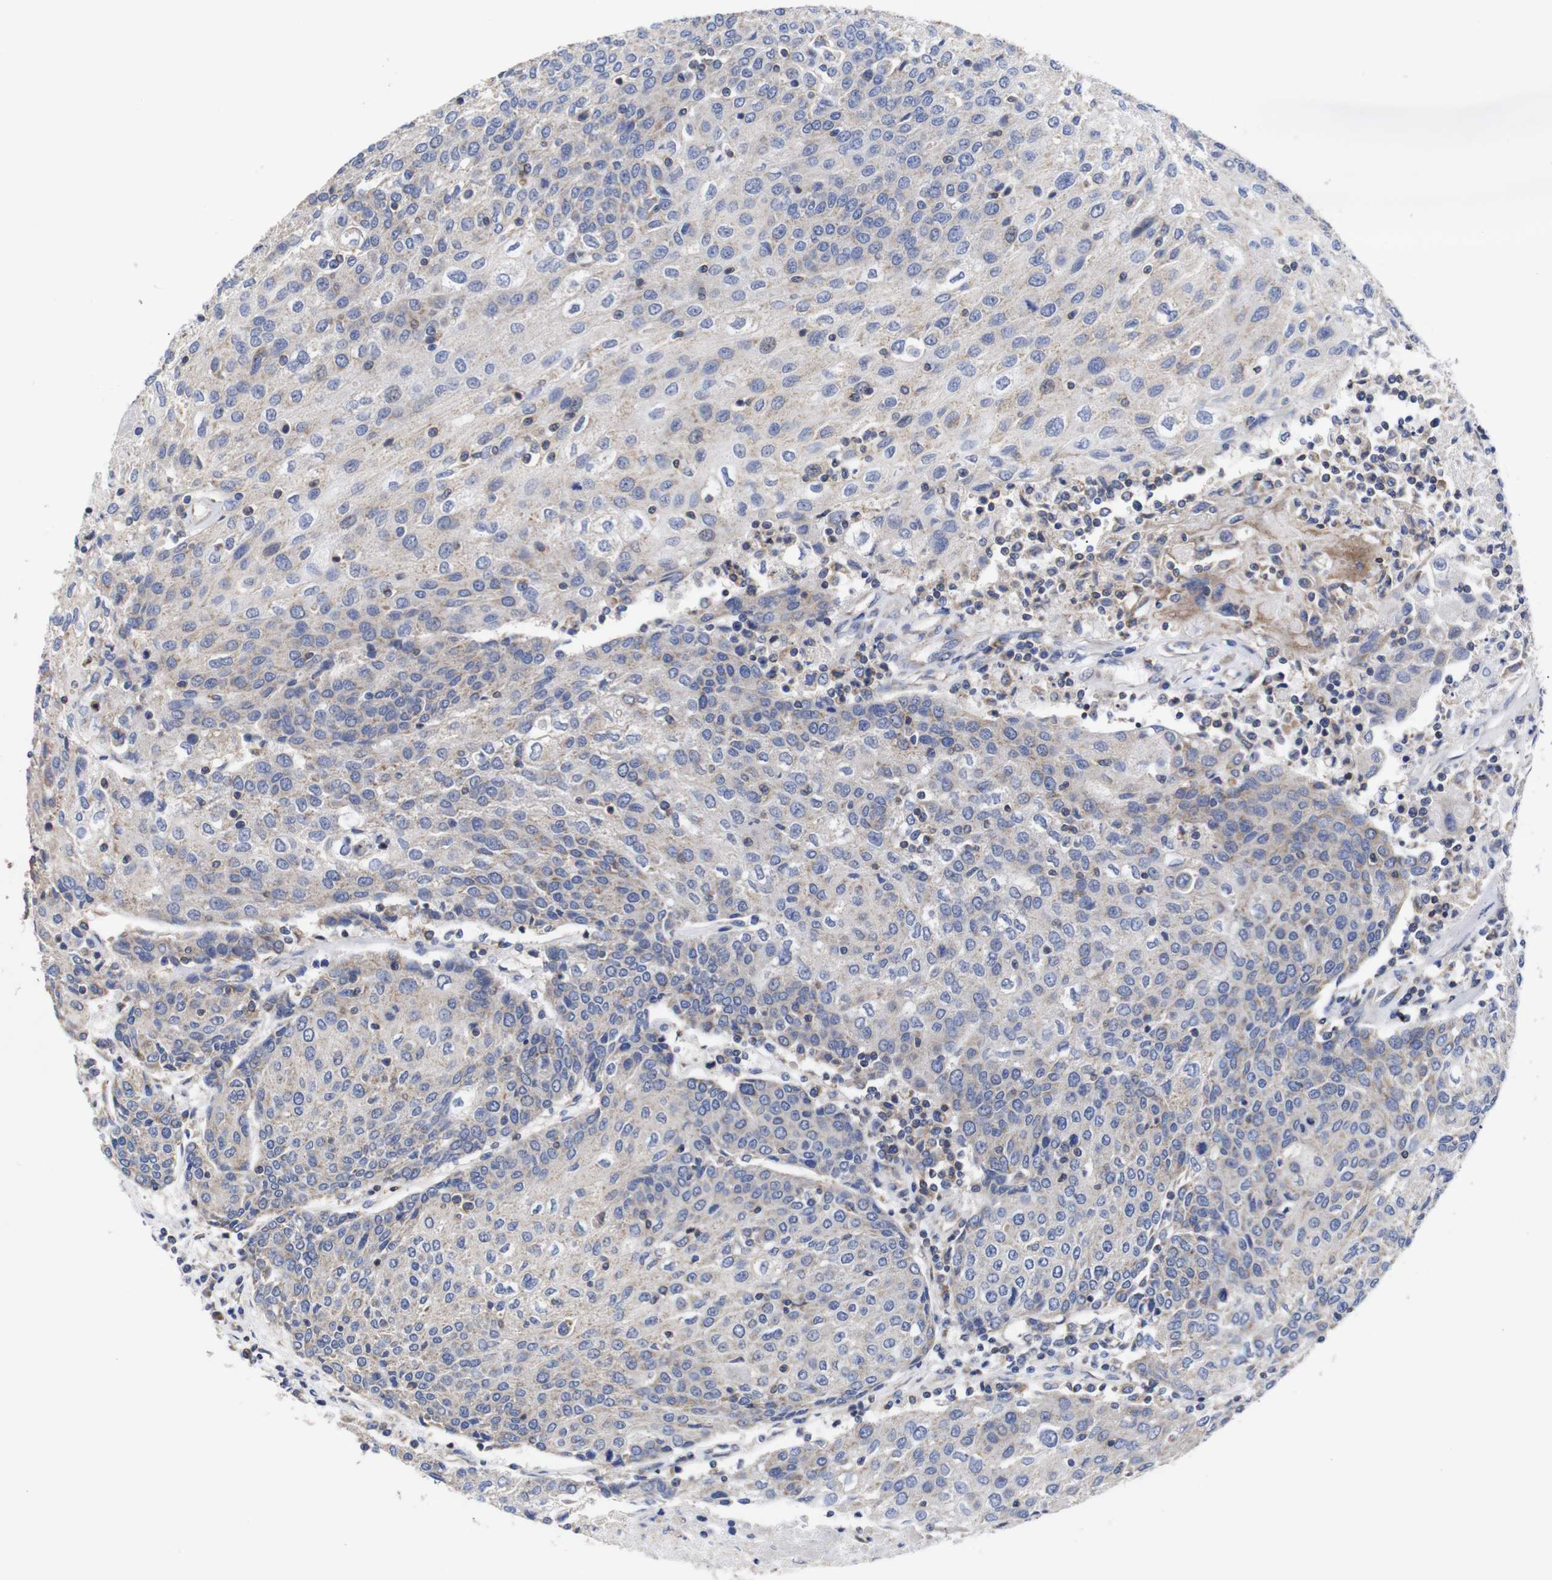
{"staining": {"intensity": "negative", "quantity": "none", "location": "none"}, "tissue": "urothelial cancer", "cell_type": "Tumor cells", "image_type": "cancer", "snomed": [{"axis": "morphology", "description": "Urothelial carcinoma, High grade"}, {"axis": "topography", "description": "Urinary bladder"}], "caption": "An image of human high-grade urothelial carcinoma is negative for staining in tumor cells. (DAB (3,3'-diaminobenzidine) IHC with hematoxylin counter stain).", "gene": "OPN3", "patient": {"sex": "female", "age": 85}}